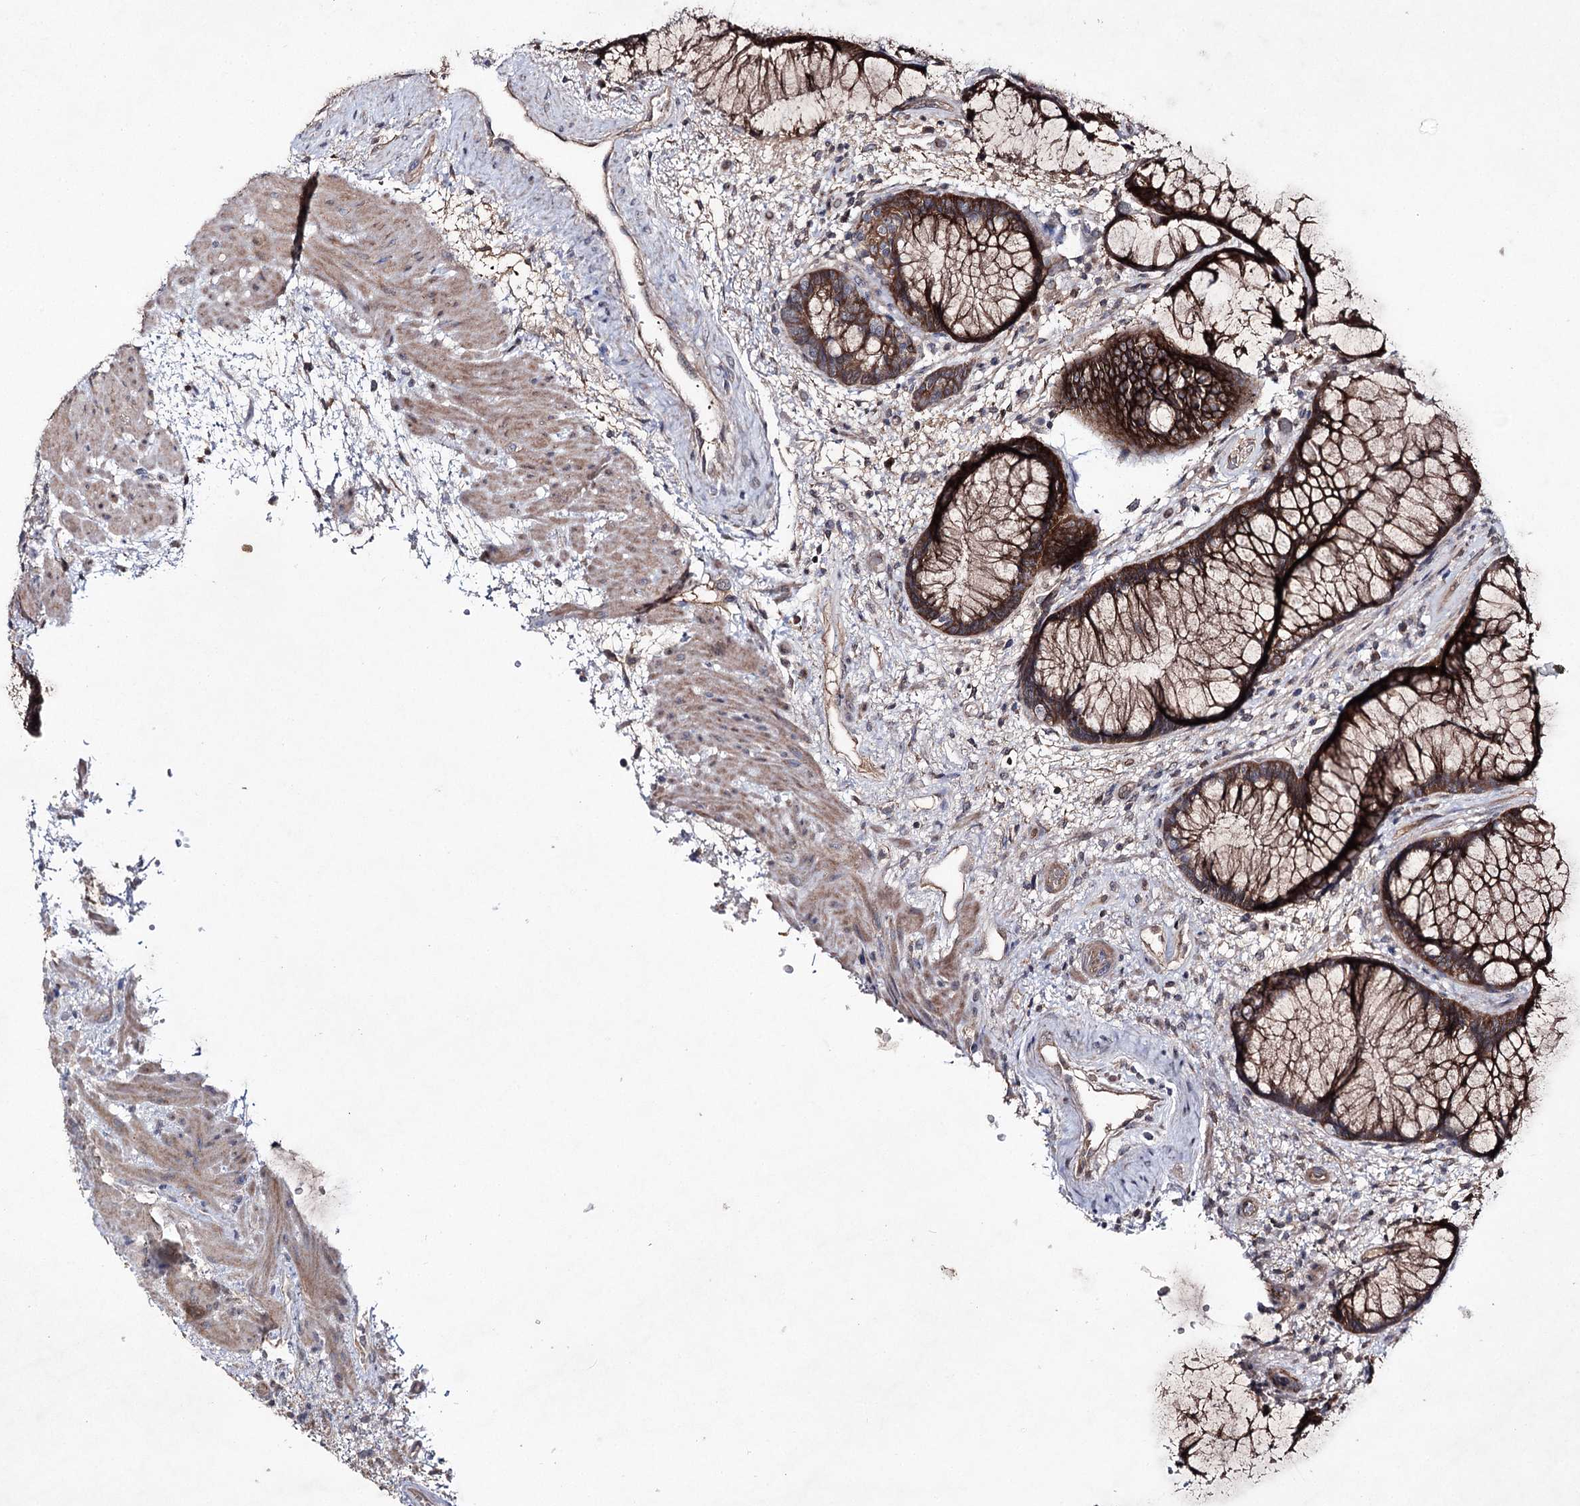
{"staining": {"intensity": "strong", "quantity": ">75%", "location": "cytoplasmic/membranous"}, "tissue": "rectum", "cell_type": "Glandular cells", "image_type": "normal", "snomed": [{"axis": "morphology", "description": "Normal tissue, NOS"}, {"axis": "topography", "description": "Rectum"}], "caption": "Brown immunohistochemical staining in unremarkable human rectum demonstrates strong cytoplasmic/membranous positivity in about >75% of glandular cells. (Stains: DAB in brown, nuclei in blue, Microscopy: brightfield microscopy at high magnification).", "gene": "SEMA4G", "patient": {"sex": "male", "age": 51}}